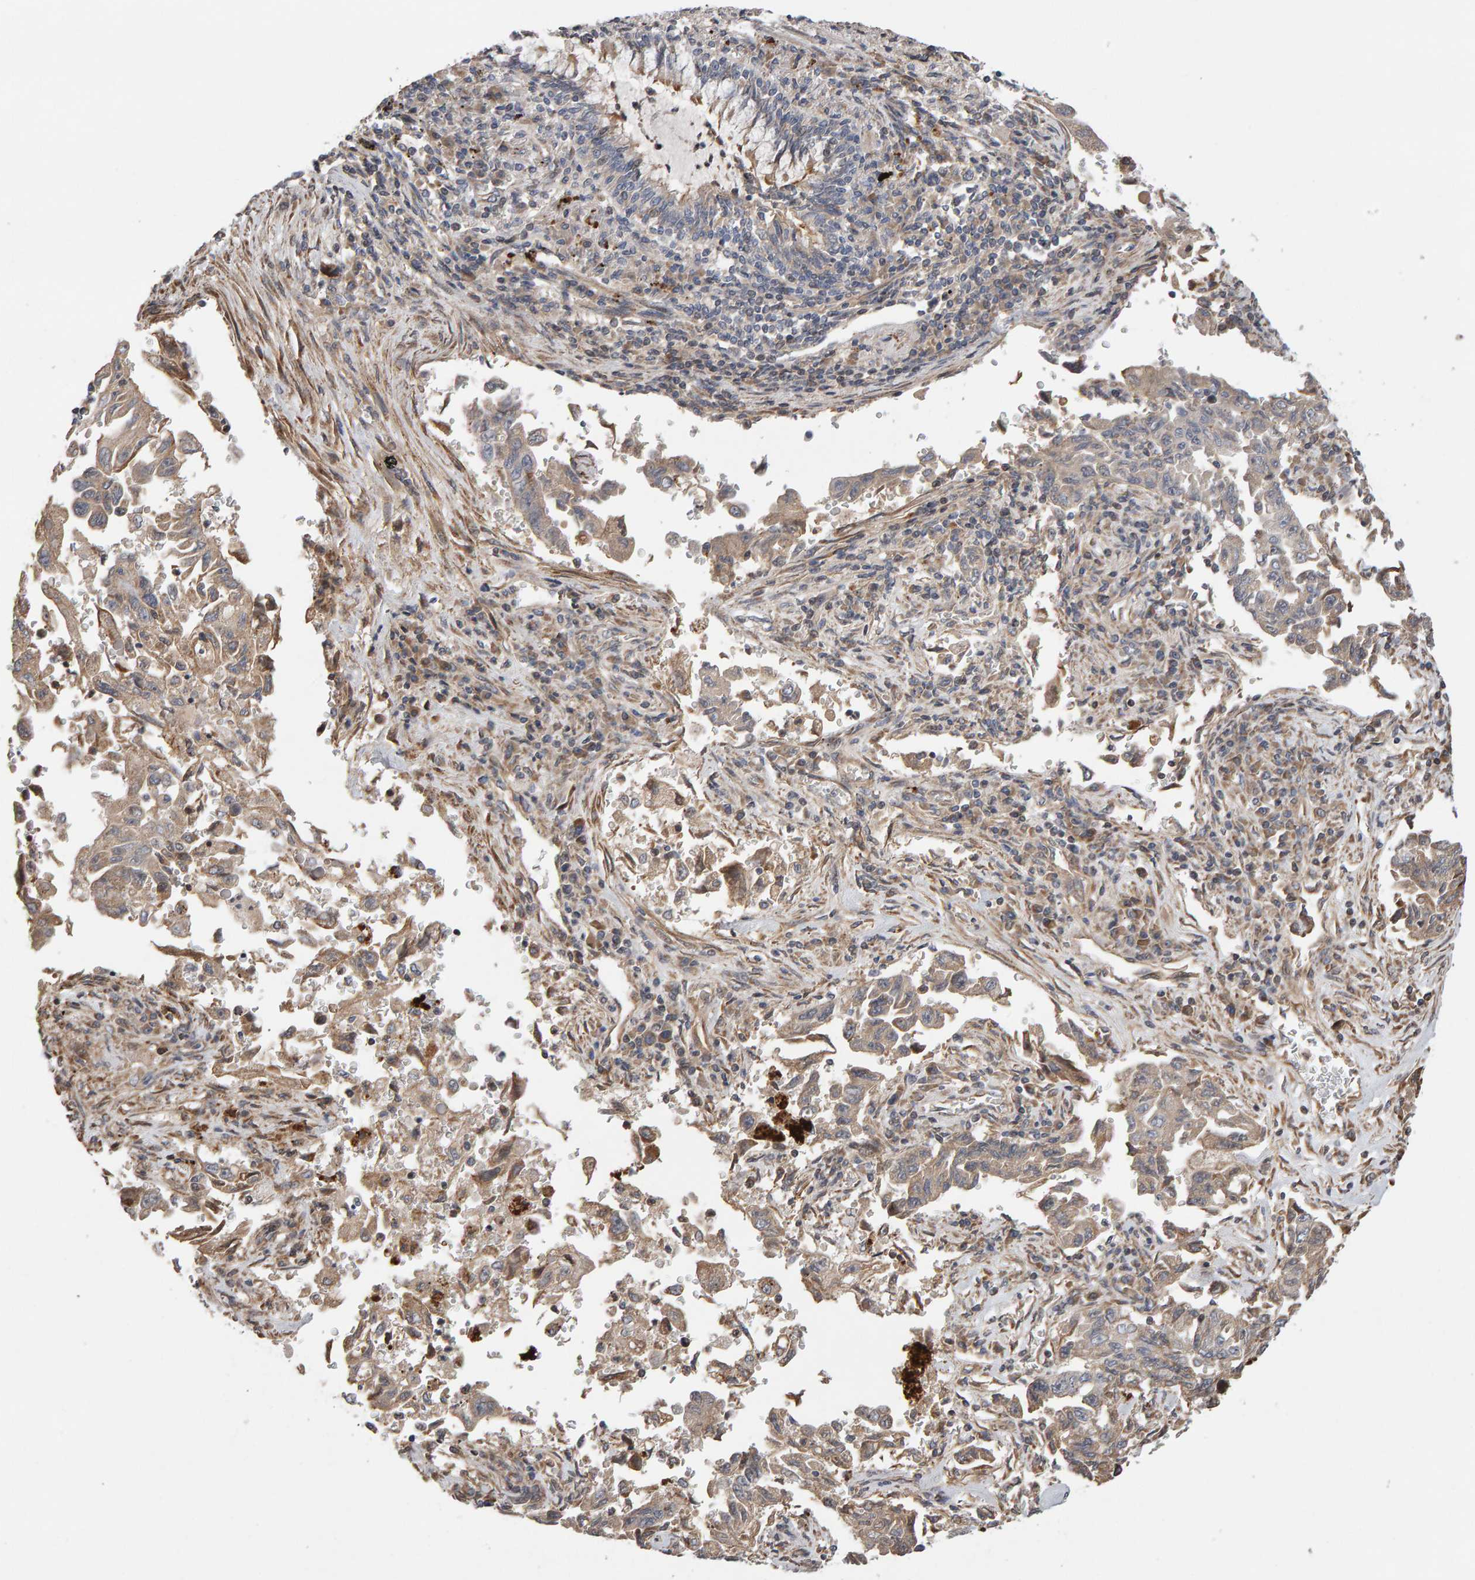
{"staining": {"intensity": "weak", "quantity": ">75%", "location": "cytoplasmic/membranous"}, "tissue": "lung cancer", "cell_type": "Tumor cells", "image_type": "cancer", "snomed": [{"axis": "morphology", "description": "Adenocarcinoma, NOS"}, {"axis": "topography", "description": "Lung"}], "caption": "An image of adenocarcinoma (lung) stained for a protein exhibits weak cytoplasmic/membranous brown staining in tumor cells.", "gene": "LZTS1", "patient": {"sex": "female", "age": 51}}